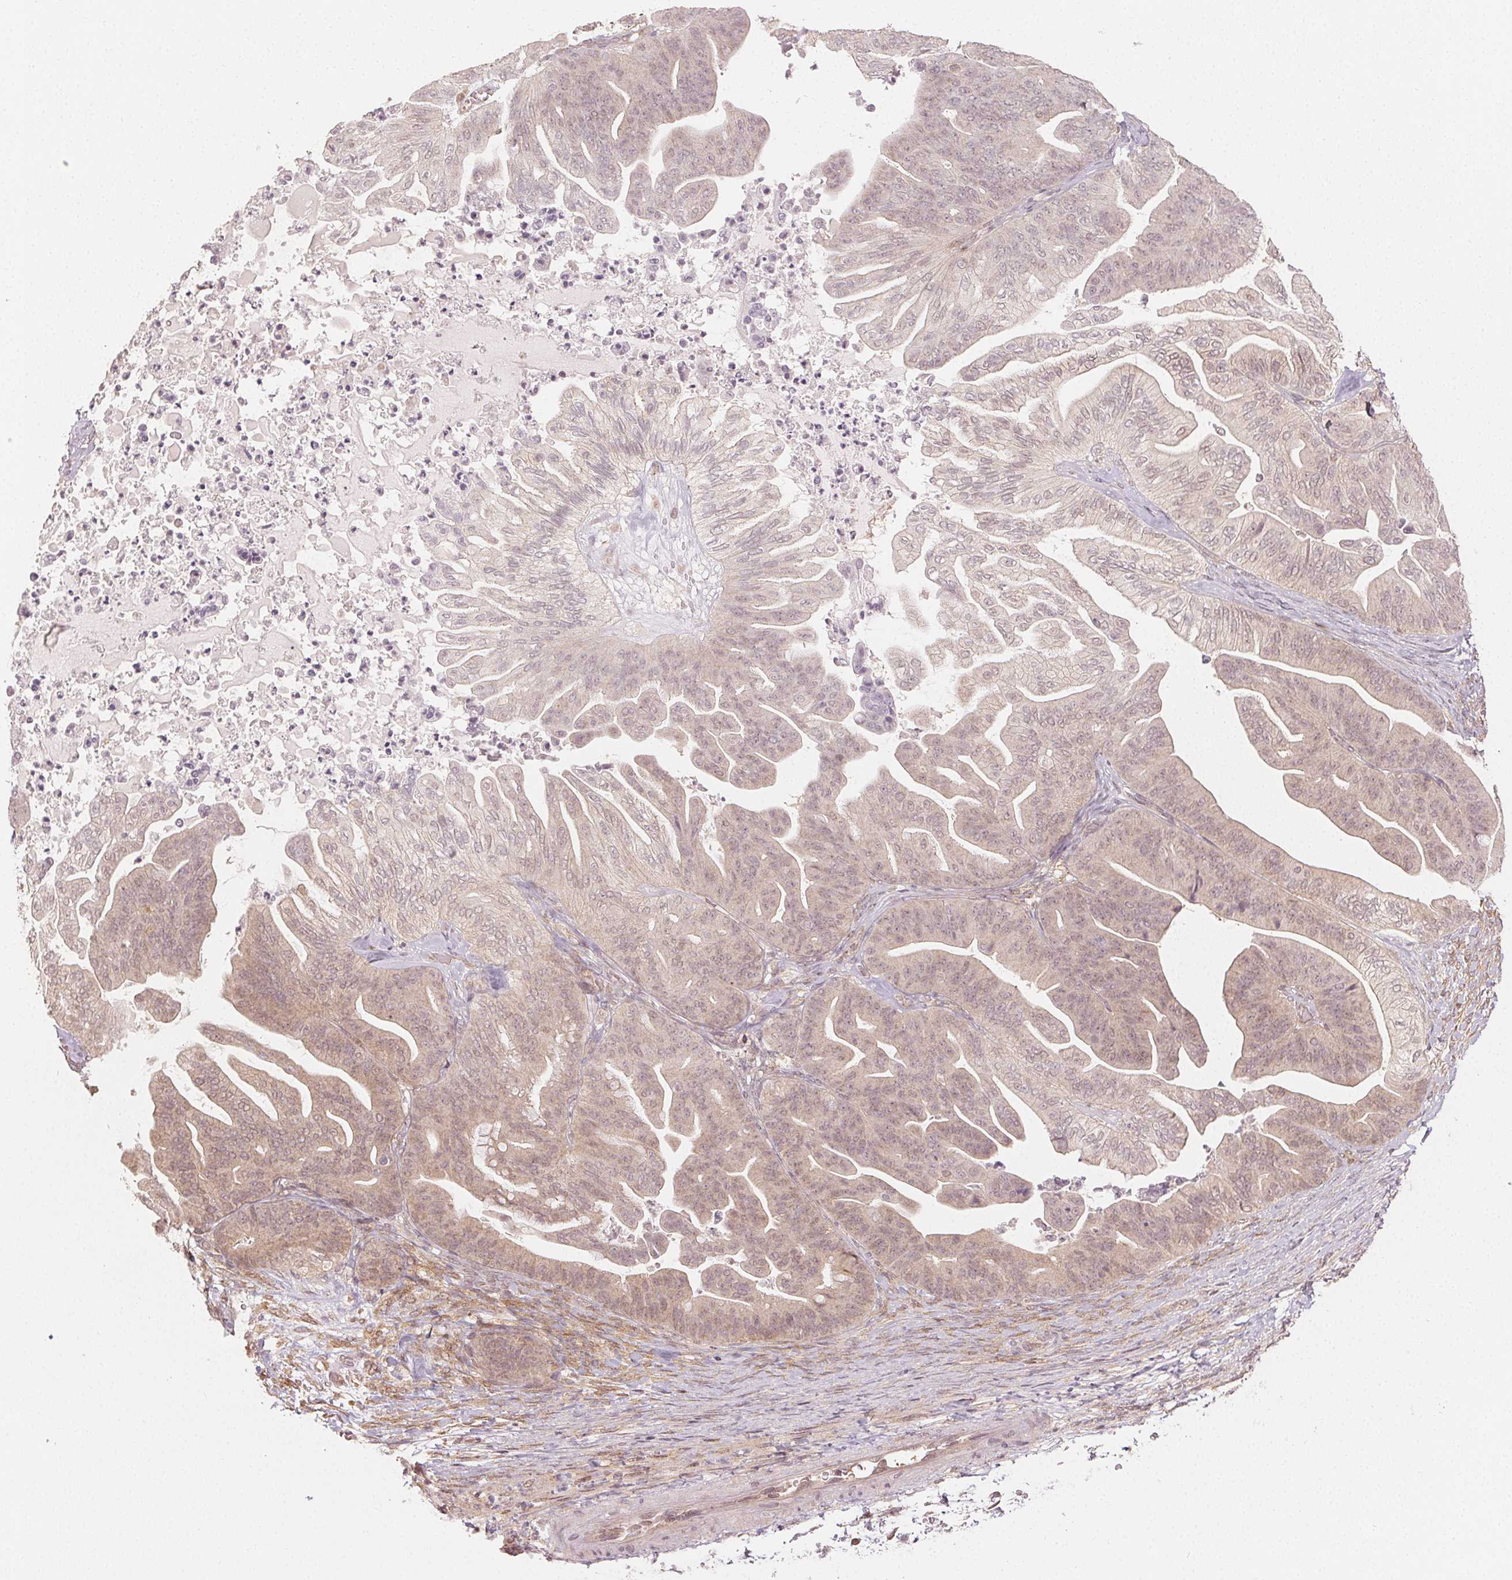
{"staining": {"intensity": "weak", "quantity": "<25%", "location": "cytoplasmic/membranous"}, "tissue": "ovarian cancer", "cell_type": "Tumor cells", "image_type": "cancer", "snomed": [{"axis": "morphology", "description": "Cystadenocarcinoma, mucinous, NOS"}, {"axis": "topography", "description": "Ovary"}], "caption": "A photomicrograph of human ovarian cancer is negative for staining in tumor cells. (DAB immunohistochemistry visualized using brightfield microscopy, high magnification).", "gene": "MAPK14", "patient": {"sex": "female", "age": 67}}